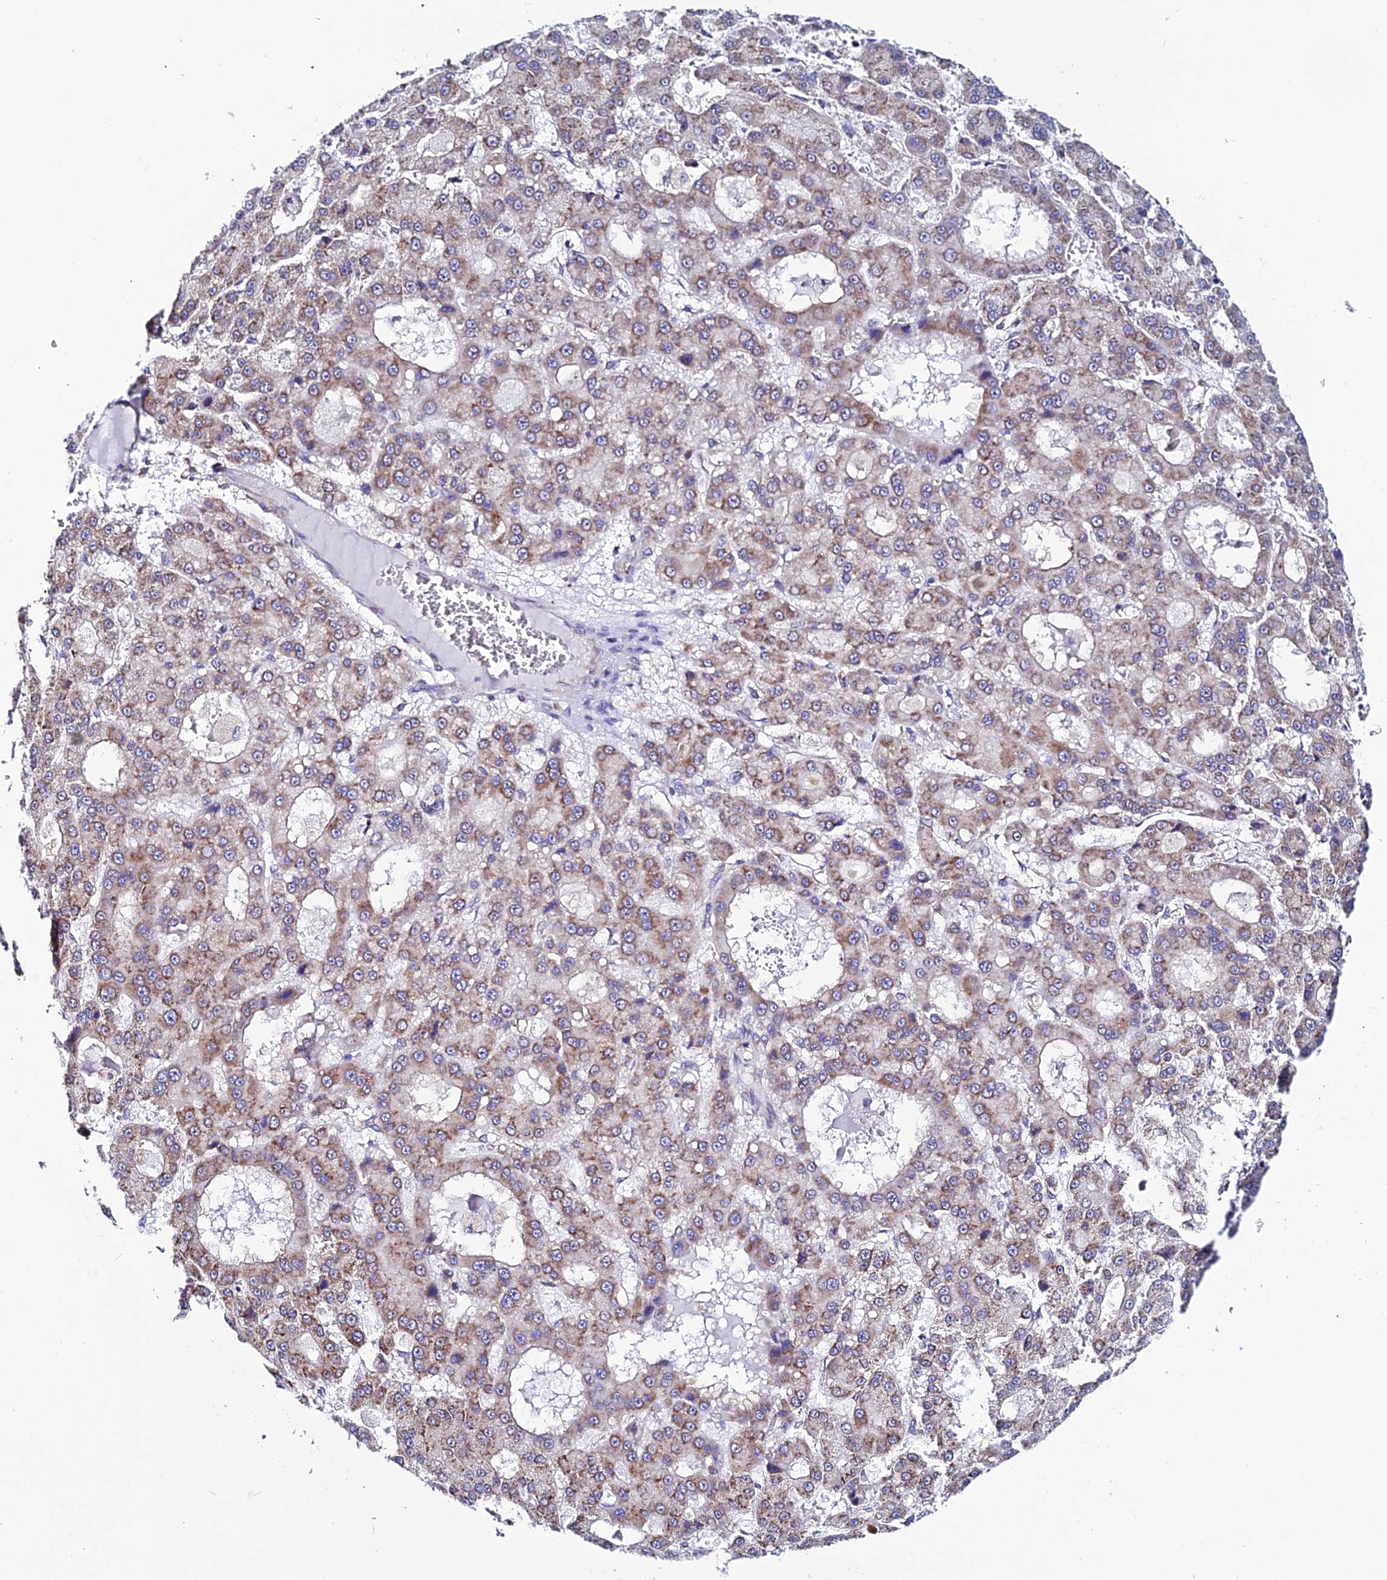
{"staining": {"intensity": "moderate", "quantity": ">75%", "location": "cytoplasmic/membranous"}, "tissue": "liver cancer", "cell_type": "Tumor cells", "image_type": "cancer", "snomed": [{"axis": "morphology", "description": "Carcinoma, Hepatocellular, NOS"}, {"axis": "topography", "description": "Liver"}], "caption": "Immunohistochemistry (IHC) of human liver hepatocellular carcinoma exhibits medium levels of moderate cytoplasmic/membranous positivity in approximately >75% of tumor cells.", "gene": "EEF1G", "patient": {"sex": "male", "age": 70}}